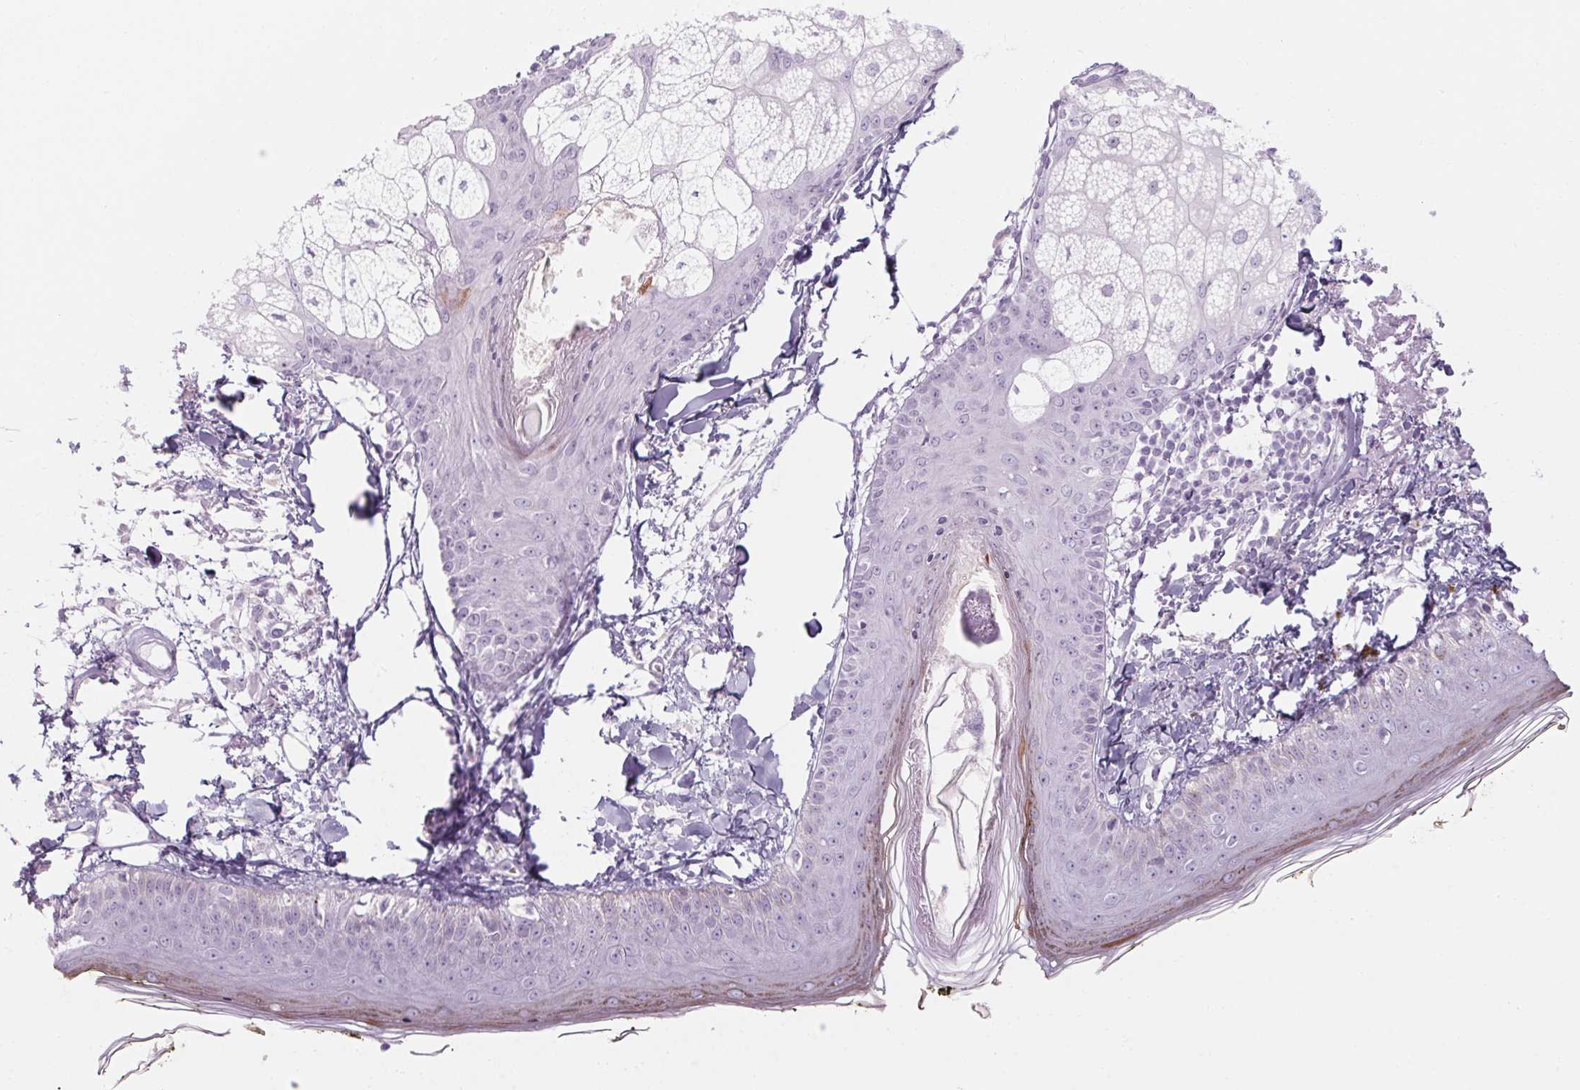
{"staining": {"intensity": "negative", "quantity": "none", "location": "none"}, "tissue": "skin", "cell_type": "Fibroblasts", "image_type": "normal", "snomed": [{"axis": "morphology", "description": "Normal tissue, NOS"}, {"axis": "topography", "description": "Skin"}], "caption": "Immunohistochemical staining of unremarkable human skin shows no significant expression in fibroblasts.", "gene": "RPTN", "patient": {"sex": "male", "age": 76}}